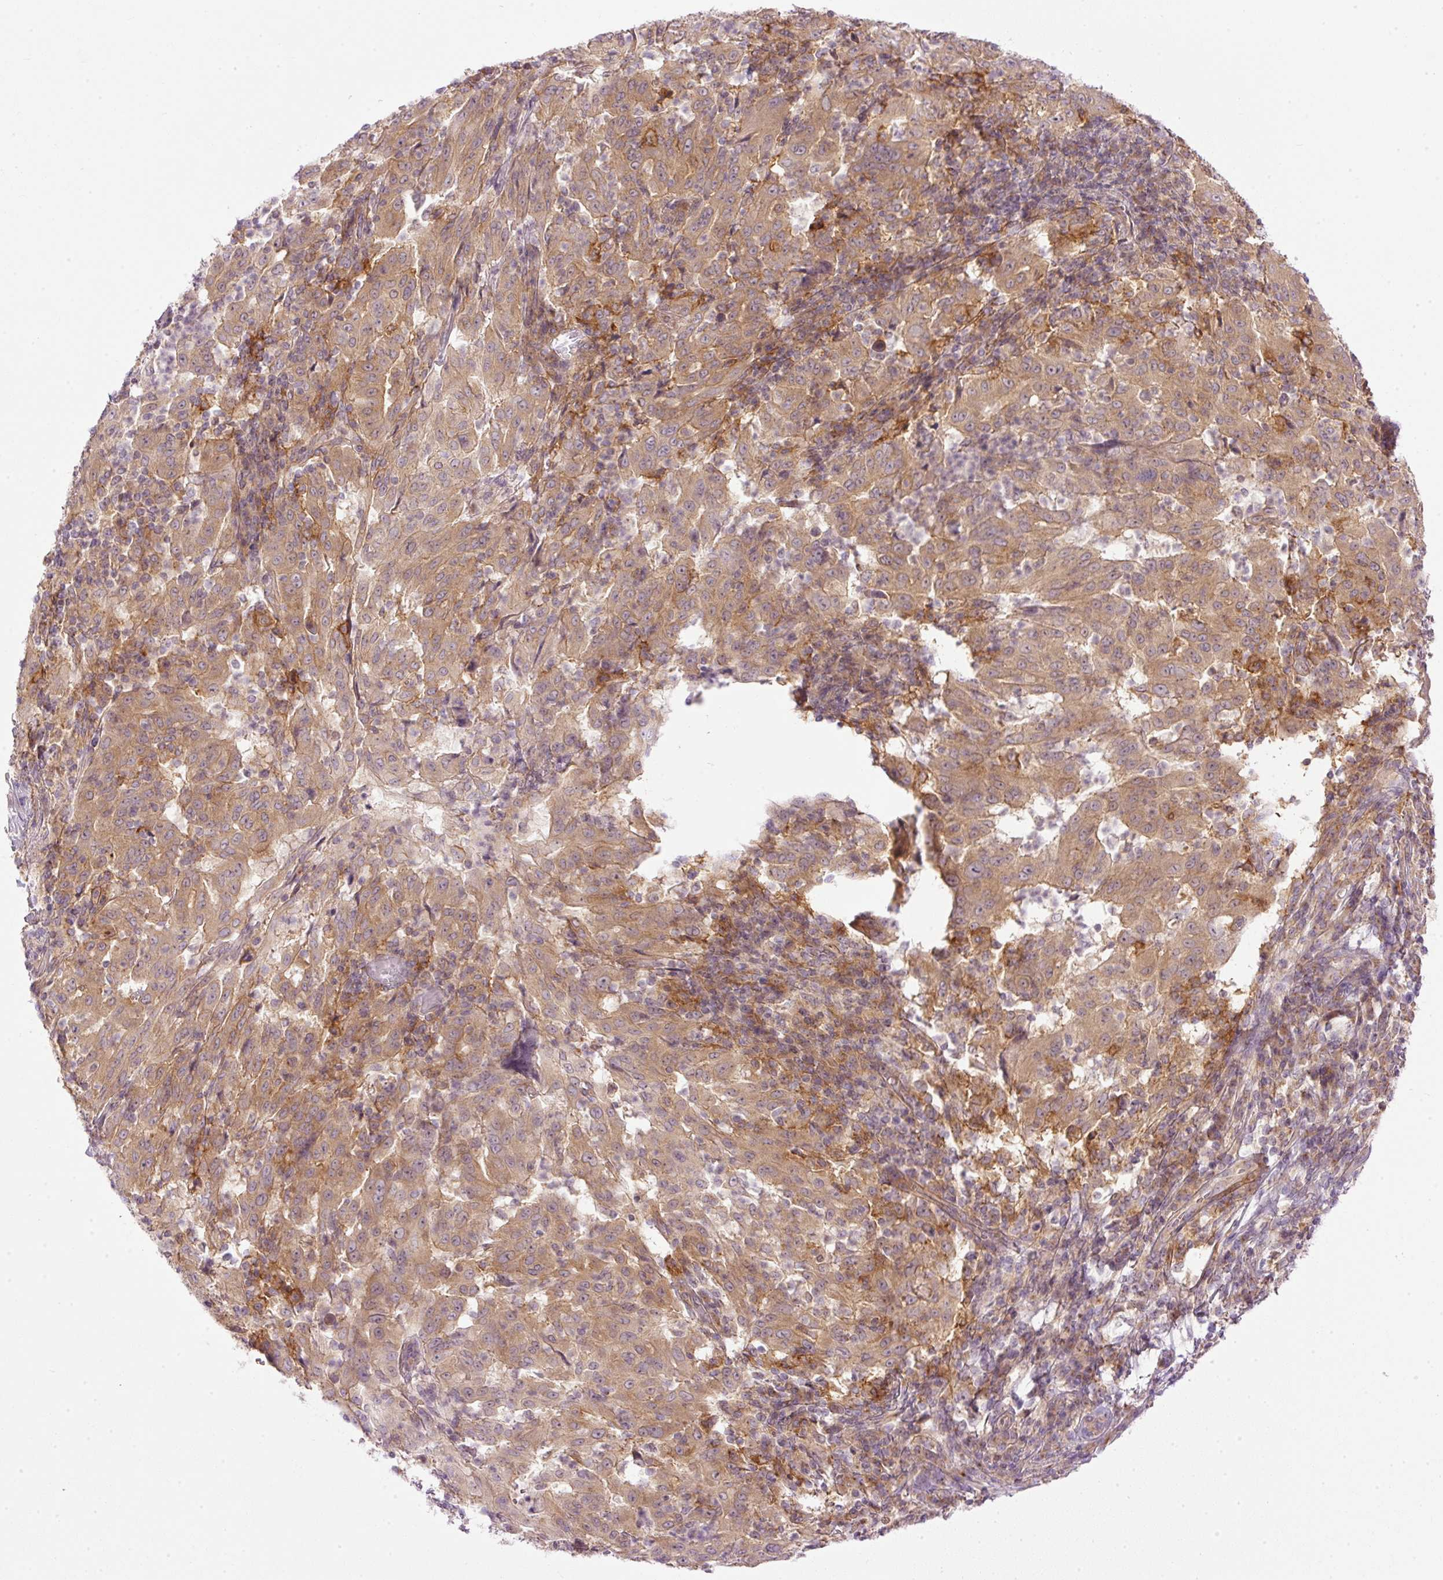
{"staining": {"intensity": "moderate", "quantity": ">75%", "location": "cytoplasmic/membranous"}, "tissue": "pancreatic cancer", "cell_type": "Tumor cells", "image_type": "cancer", "snomed": [{"axis": "morphology", "description": "Adenocarcinoma, NOS"}, {"axis": "topography", "description": "Pancreas"}], "caption": "This is an image of immunohistochemistry staining of pancreatic adenocarcinoma, which shows moderate positivity in the cytoplasmic/membranous of tumor cells.", "gene": "MZT2B", "patient": {"sex": "male", "age": 63}}